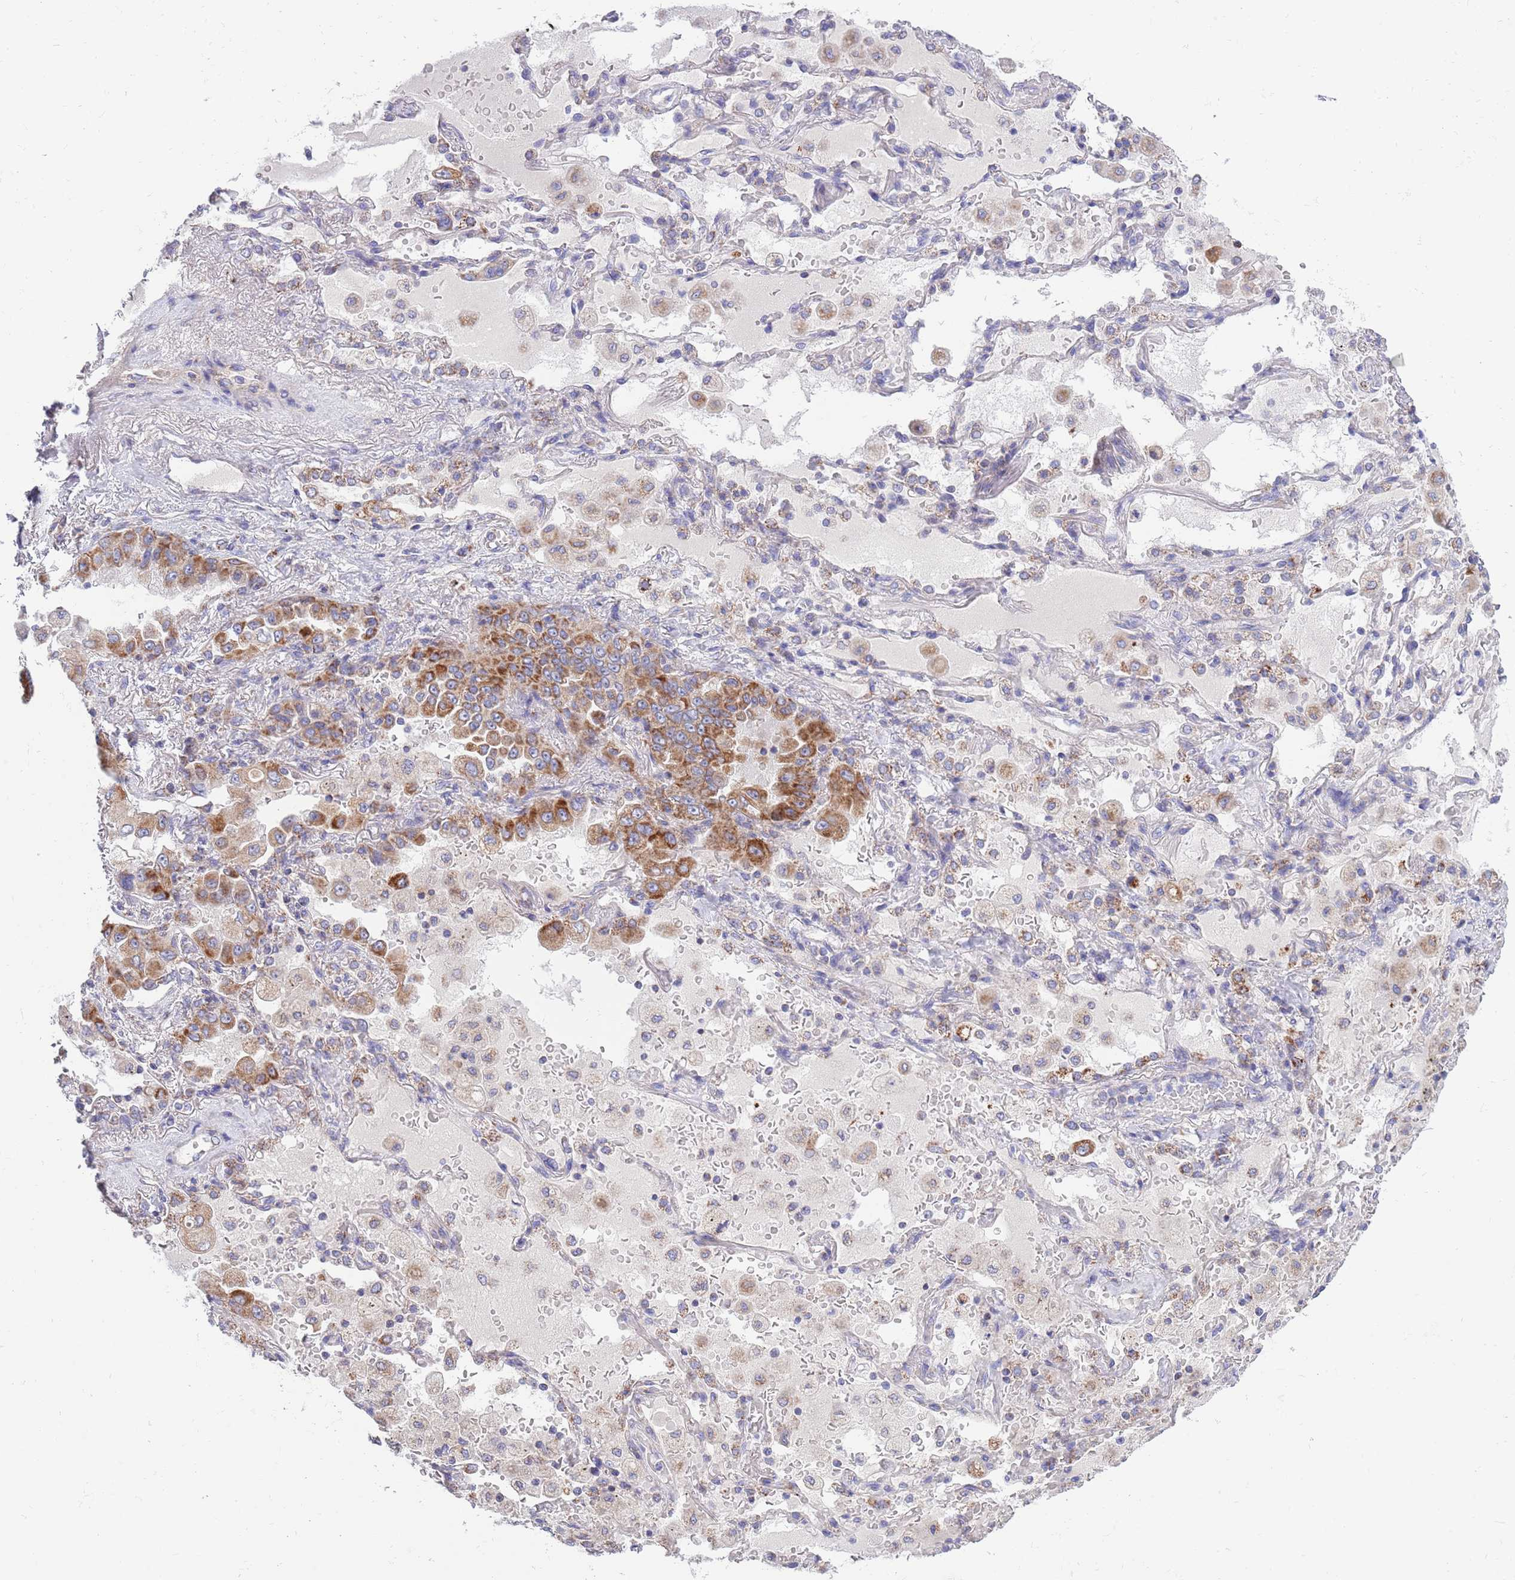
{"staining": {"intensity": "moderate", "quantity": ">75%", "location": "cytoplasmic/membranous"}, "tissue": "lung cancer", "cell_type": "Tumor cells", "image_type": "cancer", "snomed": [{"axis": "morphology", "description": "Squamous cell carcinoma, NOS"}, {"axis": "topography", "description": "Lung"}], "caption": "A histopathology image of lung squamous cell carcinoma stained for a protein demonstrates moderate cytoplasmic/membranous brown staining in tumor cells. (Brightfield microscopy of DAB IHC at high magnification).", "gene": "EMC8", "patient": {"sex": "male", "age": 74}}